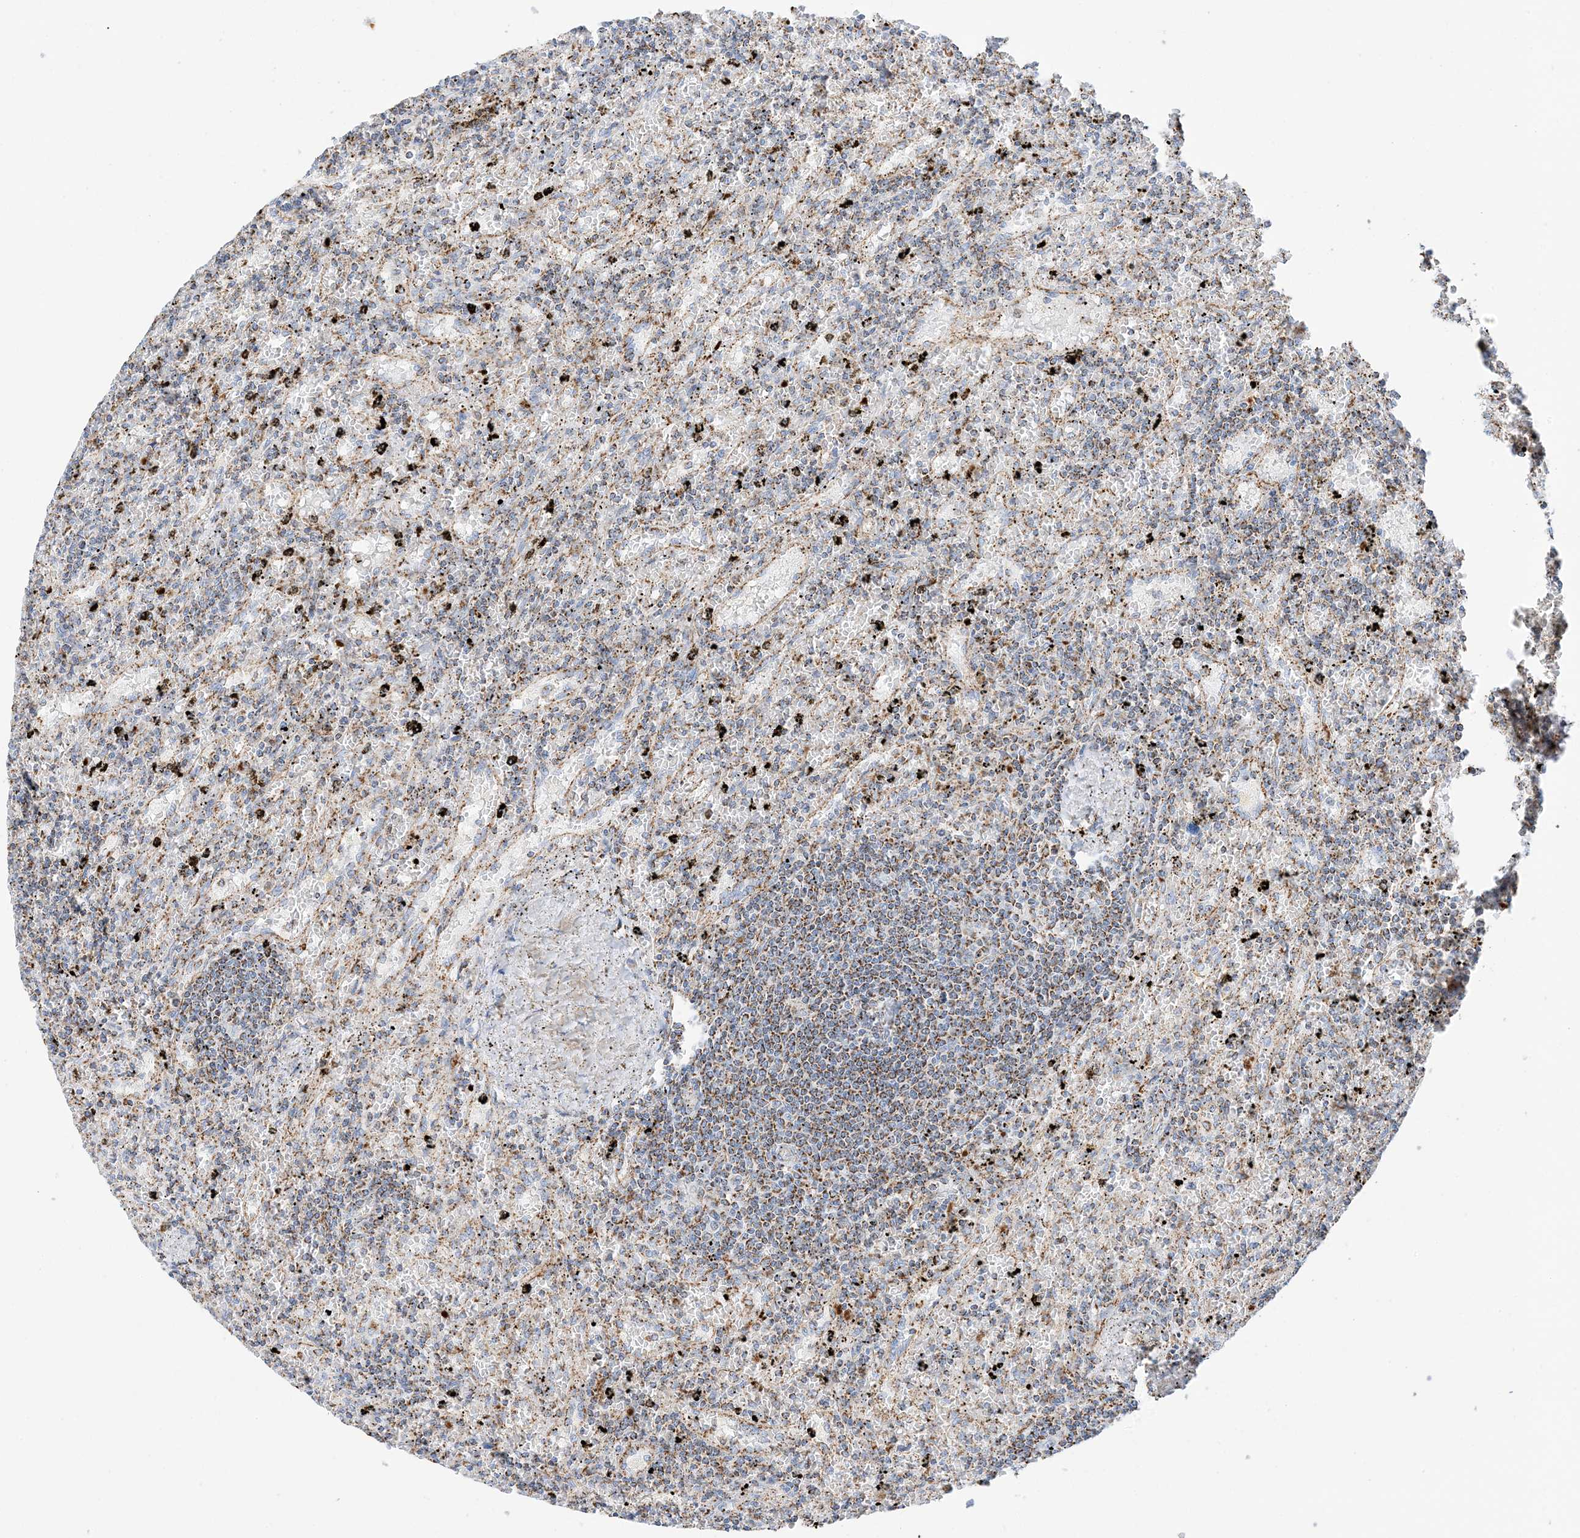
{"staining": {"intensity": "moderate", "quantity": ">75%", "location": "cytoplasmic/membranous"}, "tissue": "lymphoma", "cell_type": "Tumor cells", "image_type": "cancer", "snomed": [{"axis": "morphology", "description": "Malignant lymphoma, non-Hodgkin's type, Low grade"}, {"axis": "topography", "description": "Spleen"}], "caption": "Immunohistochemistry (IHC) staining of lymphoma, which demonstrates medium levels of moderate cytoplasmic/membranous staining in about >75% of tumor cells indicating moderate cytoplasmic/membranous protein staining. The staining was performed using DAB (3,3'-diaminobenzidine) (brown) for protein detection and nuclei were counterstained in hematoxylin (blue).", "gene": "CAPN13", "patient": {"sex": "male", "age": 76}}